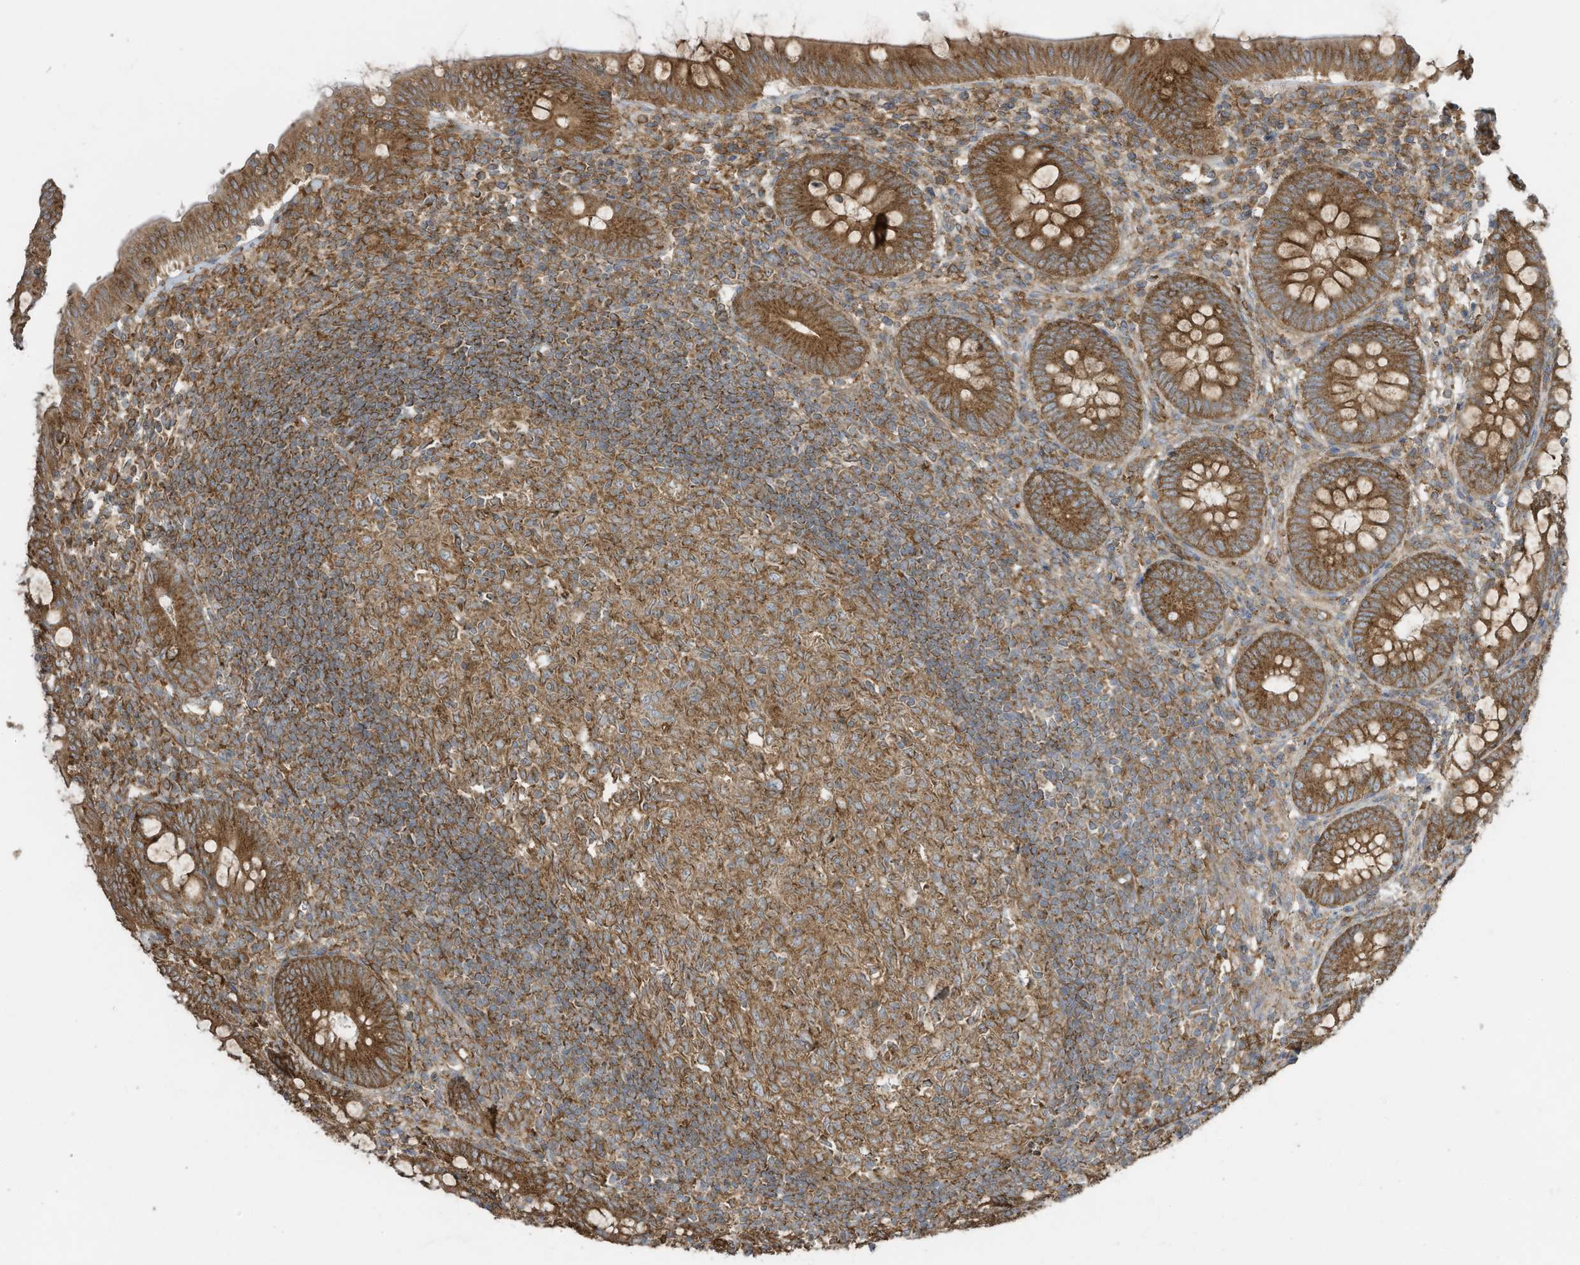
{"staining": {"intensity": "moderate", "quantity": ">75%", "location": "cytoplasmic/membranous"}, "tissue": "appendix", "cell_type": "Glandular cells", "image_type": "normal", "snomed": [{"axis": "morphology", "description": "Normal tissue, NOS"}, {"axis": "topography", "description": "Appendix"}], "caption": "Immunohistochemical staining of unremarkable human appendix displays medium levels of moderate cytoplasmic/membranous staining in approximately >75% of glandular cells. The protein of interest is stained brown, and the nuclei are stained in blue (DAB (3,3'-diaminobenzidine) IHC with brightfield microscopy, high magnification).", "gene": "CGAS", "patient": {"sex": "male", "age": 14}}